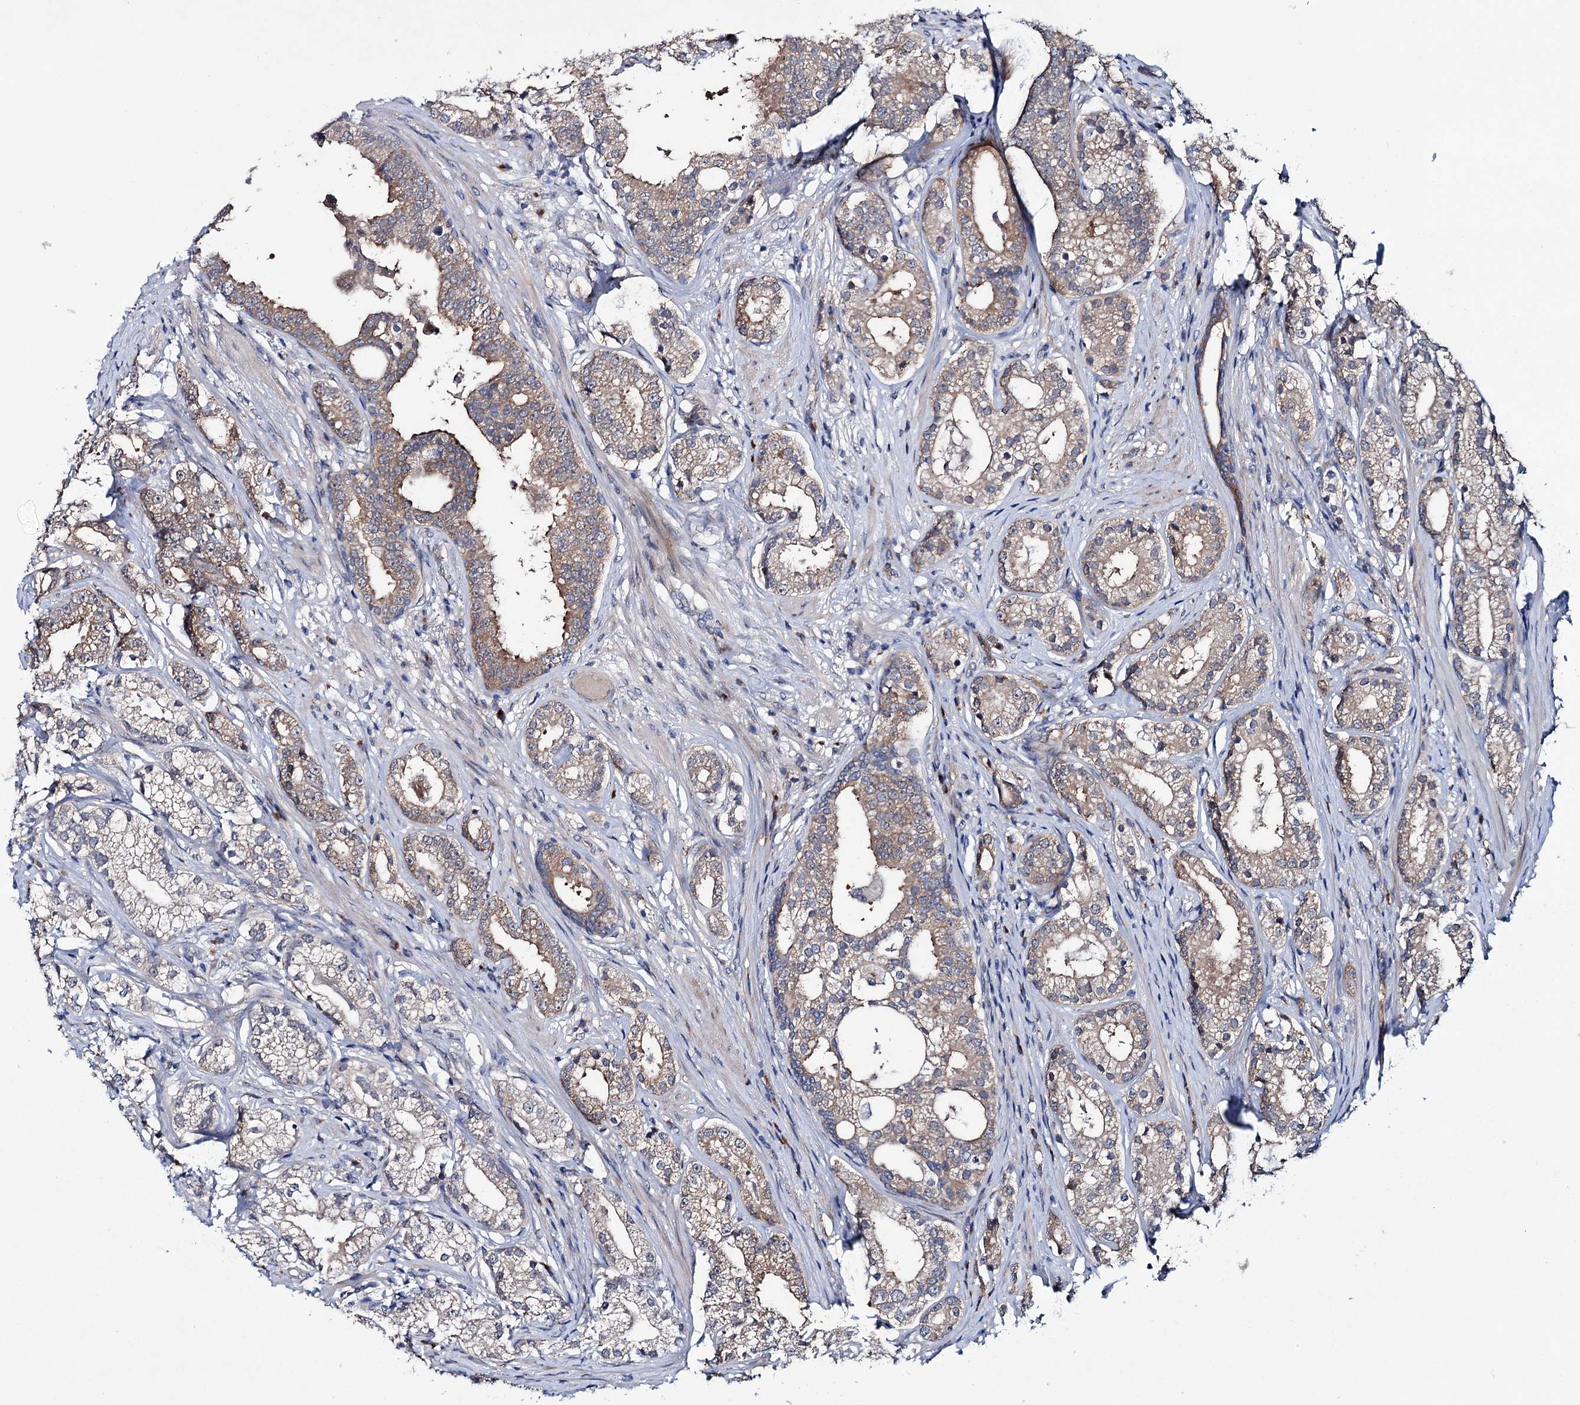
{"staining": {"intensity": "weak", "quantity": "25%-75%", "location": "cytoplasmic/membranous"}, "tissue": "prostate cancer", "cell_type": "Tumor cells", "image_type": "cancer", "snomed": [{"axis": "morphology", "description": "Adenocarcinoma, High grade"}, {"axis": "topography", "description": "Prostate"}], "caption": "Protein staining of high-grade adenocarcinoma (prostate) tissue displays weak cytoplasmic/membranous positivity in approximately 25%-75% of tumor cells.", "gene": "EYA4", "patient": {"sex": "male", "age": 69}}